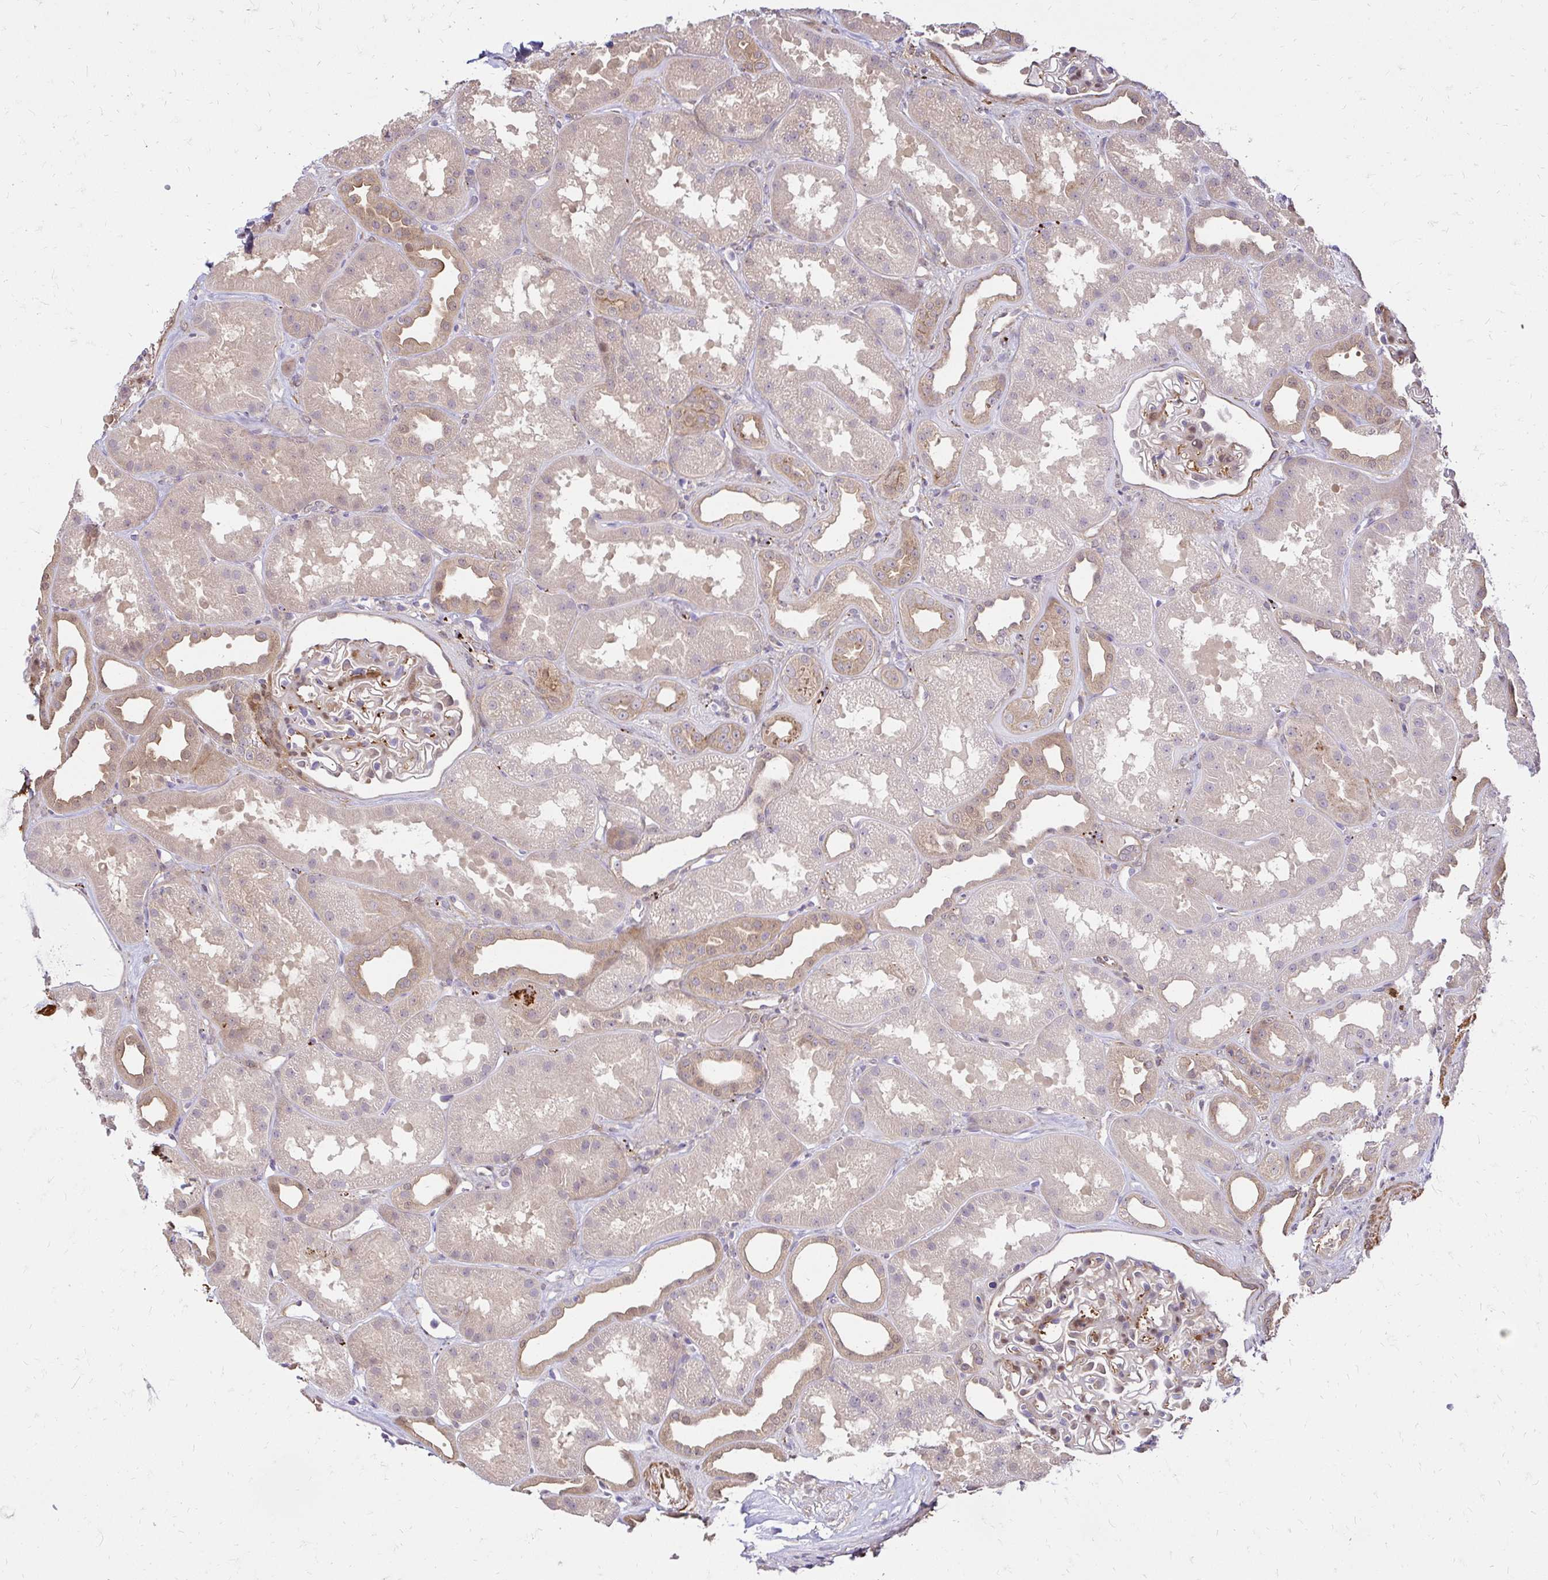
{"staining": {"intensity": "moderate", "quantity": "<25%", "location": "cytoplasmic/membranous"}, "tissue": "kidney", "cell_type": "Cells in glomeruli", "image_type": "normal", "snomed": [{"axis": "morphology", "description": "Normal tissue, NOS"}, {"axis": "topography", "description": "Kidney"}], "caption": "Immunohistochemistry of unremarkable human kidney shows low levels of moderate cytoplasmic/membranous expression in approximately <25% of cells in glomeruli. (Brightfield microscopy of DAB IHC at high magnification).", "gene": "YAP1", "patient": {"sex": "male", "age": 61}}